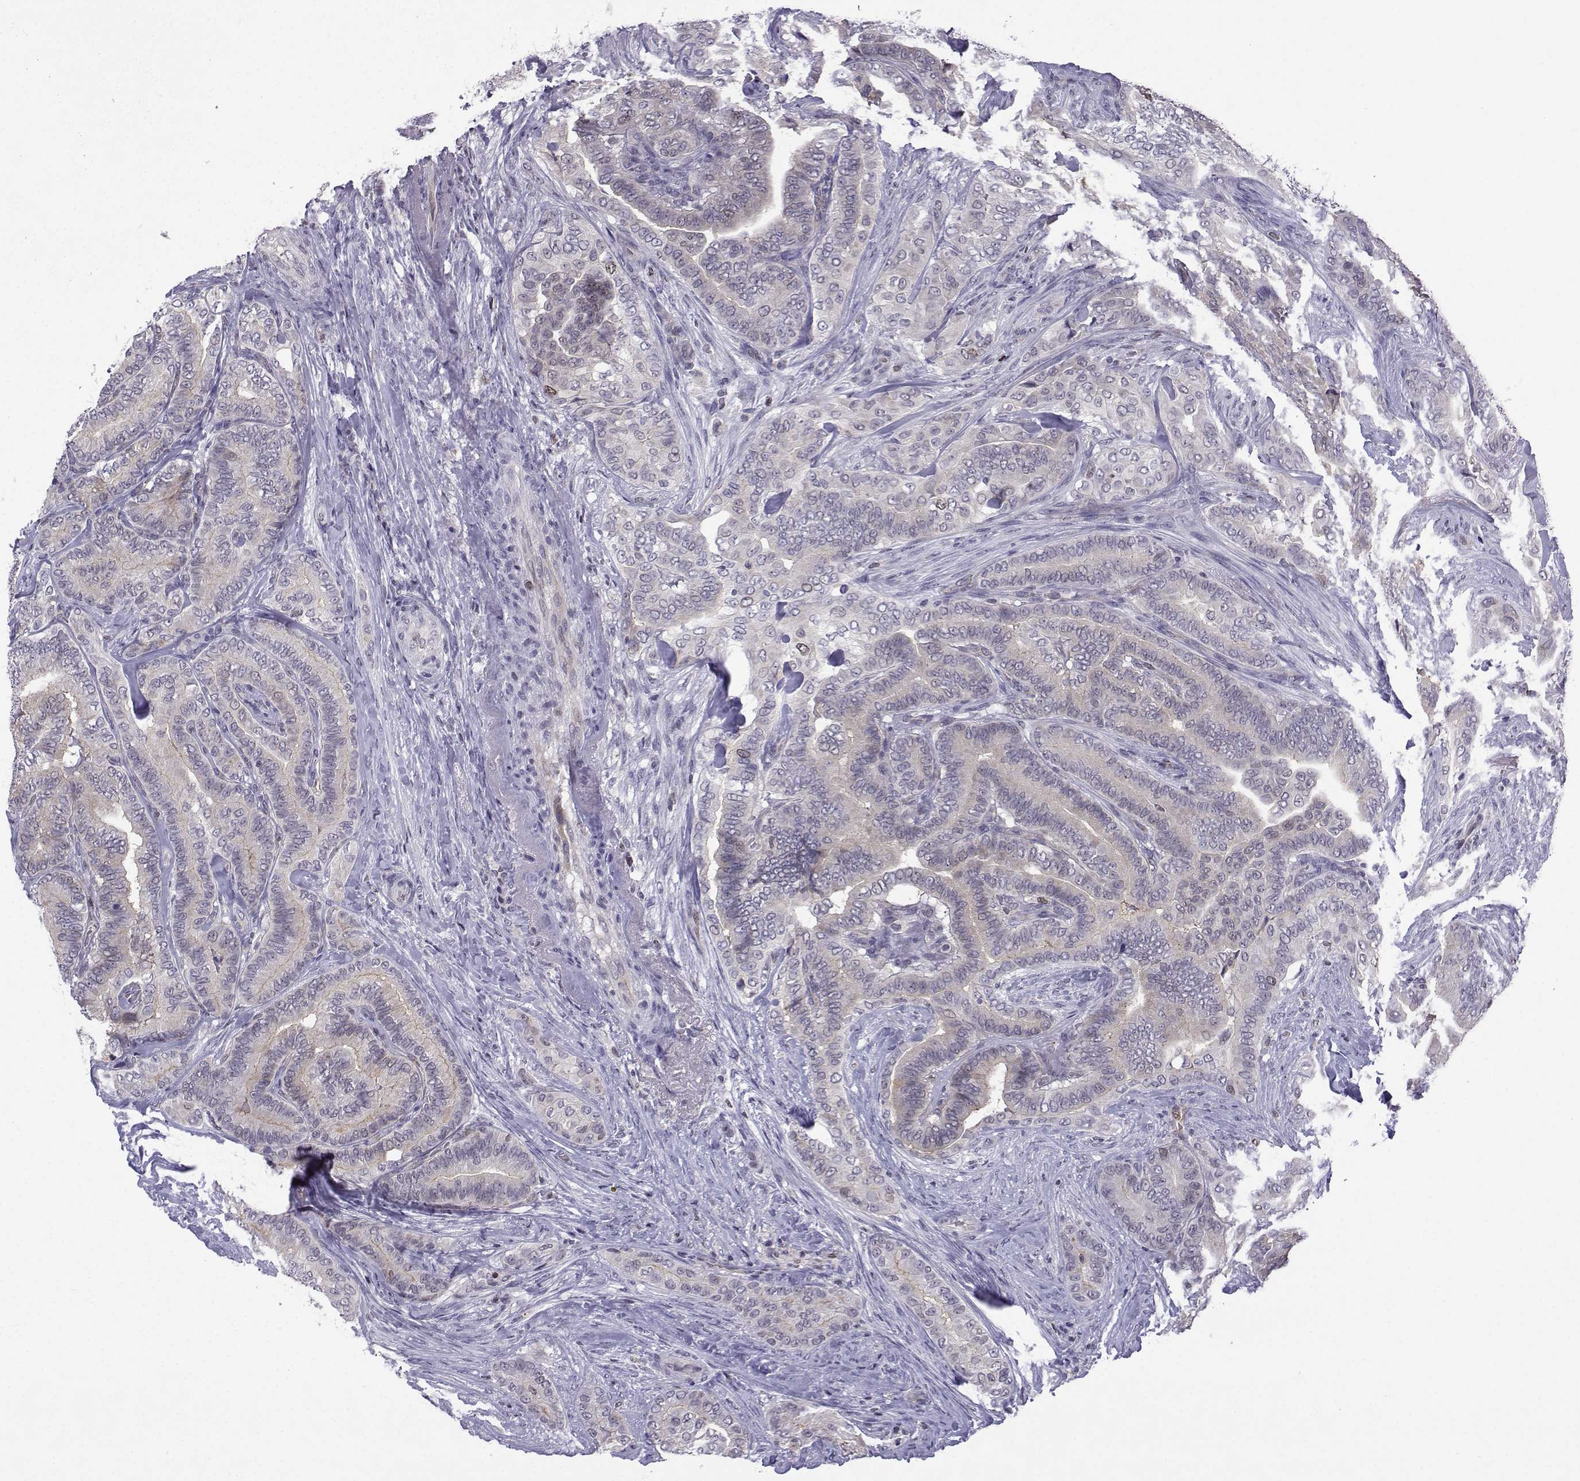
{"staining": {"intensity": "negative", "quantity": "none", "location": "none"}, "tissue": "thyroid cancer", "cell_type": "Tumor cells", "image_type": "cancer", "snomed": [{"axis": "morphology", "description": "Papillary adenocarcinoma, NOS"}, {"axis": "topography", "description": "Thyroid gland"}], "caption": "Tumor cells show no significant positivity in thyroid cancer (papillary adenocarcinoma).", "gene": "INCENP", "patient": {"sex": "male", "age": 61}}